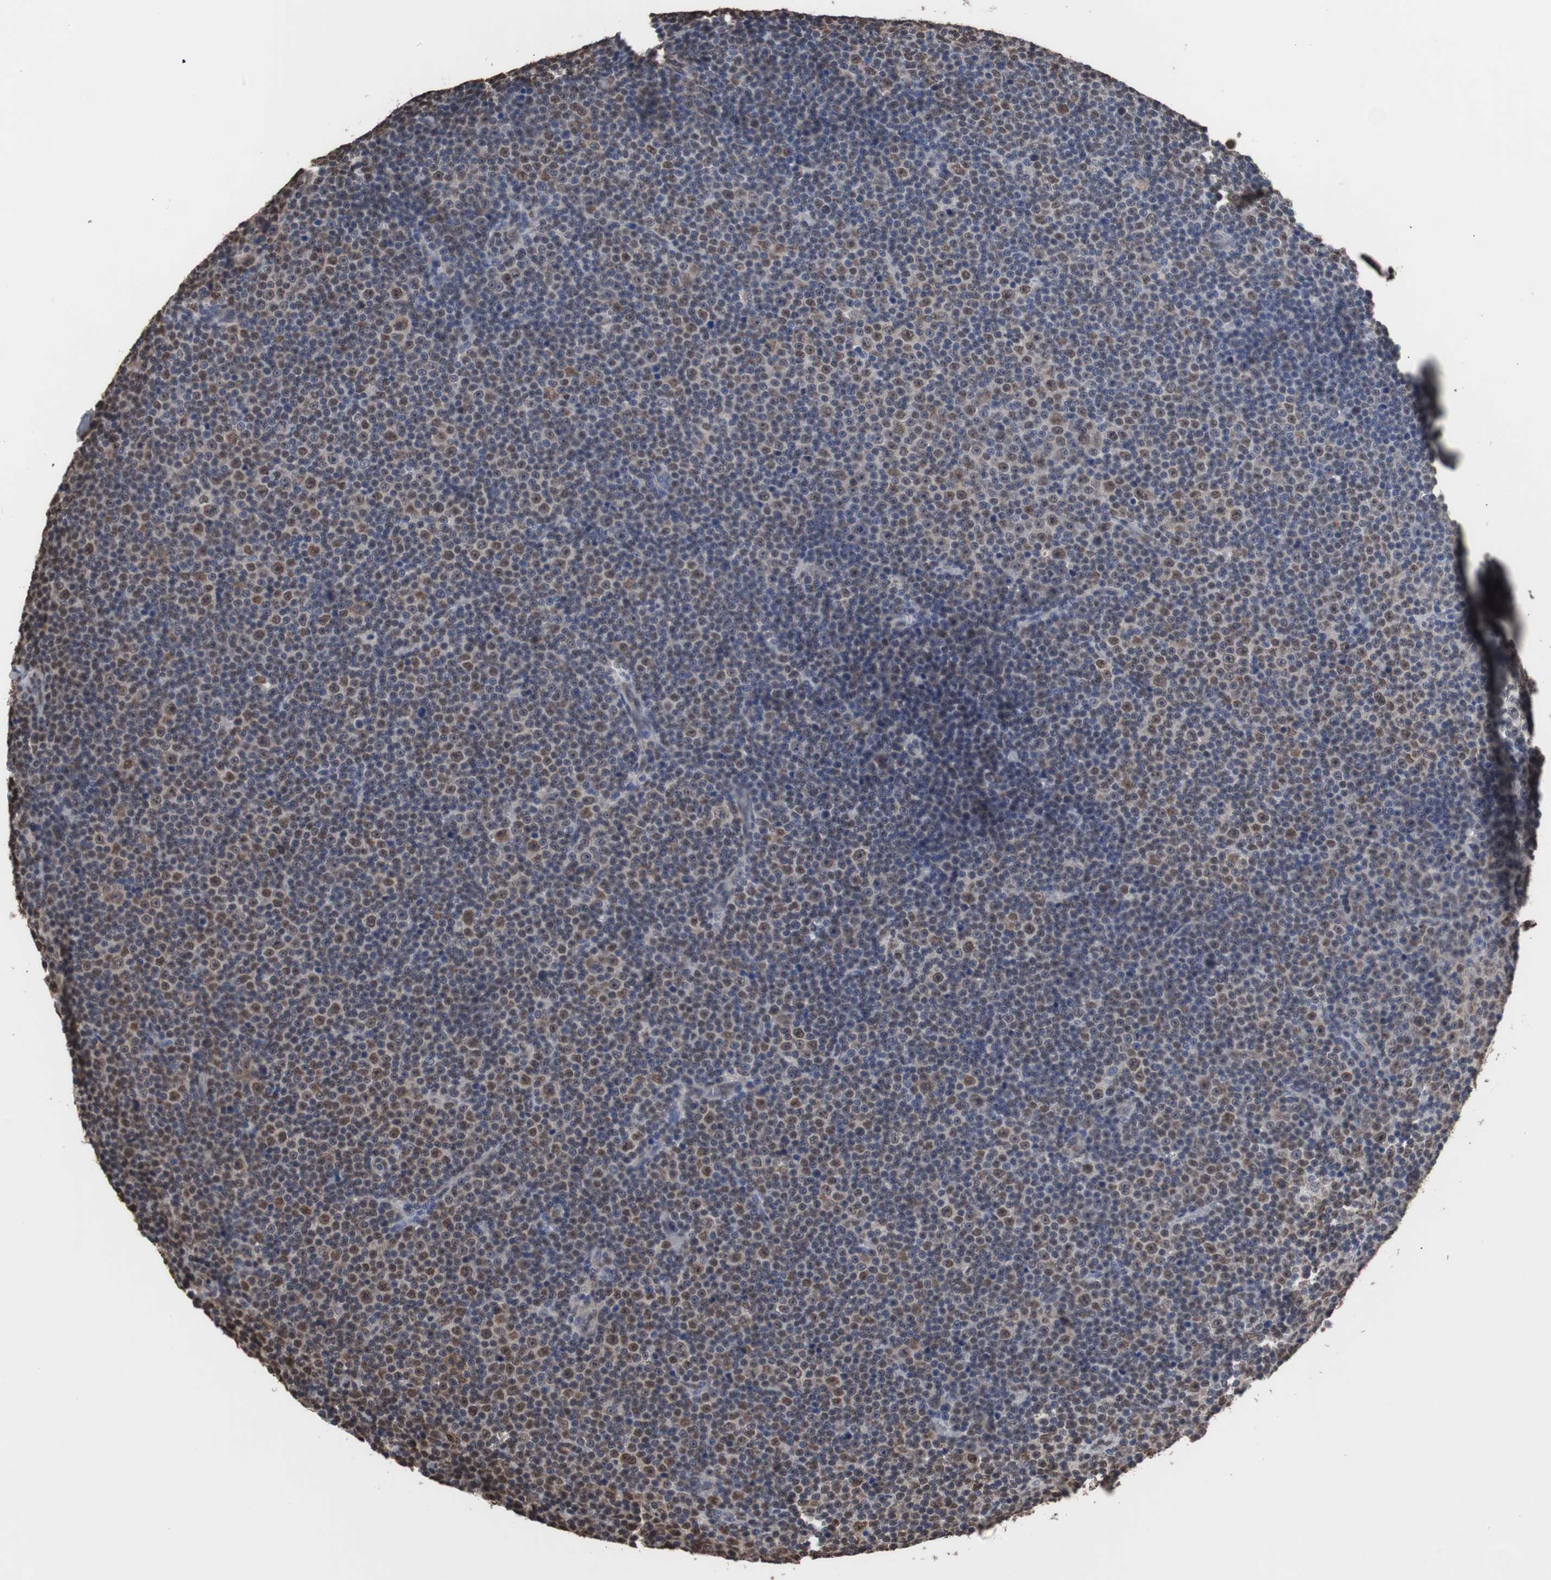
{"staining": {"intensity": "weak", "quantity": "25%-75%", "location": "nuclear"}, "tissue": "lymphoma", "cell_type": "Tumor cells", "image_type": "cancer", "snomed": [{"axis": "morphology", "description": "Malignant lymphoma, non-Hodgkin's type, Low grade"}, {"axis": "topography", "description": "Lymph node"}], "caption": "Low-grade malignant lymphoma, non-Hodgkin's type stained with a brown dye reveals weak nuclear positive staining in approximately 25%-75% of tumor cells.", "gene": "MED27", "patient": {"sex": "female", "age": 67}}